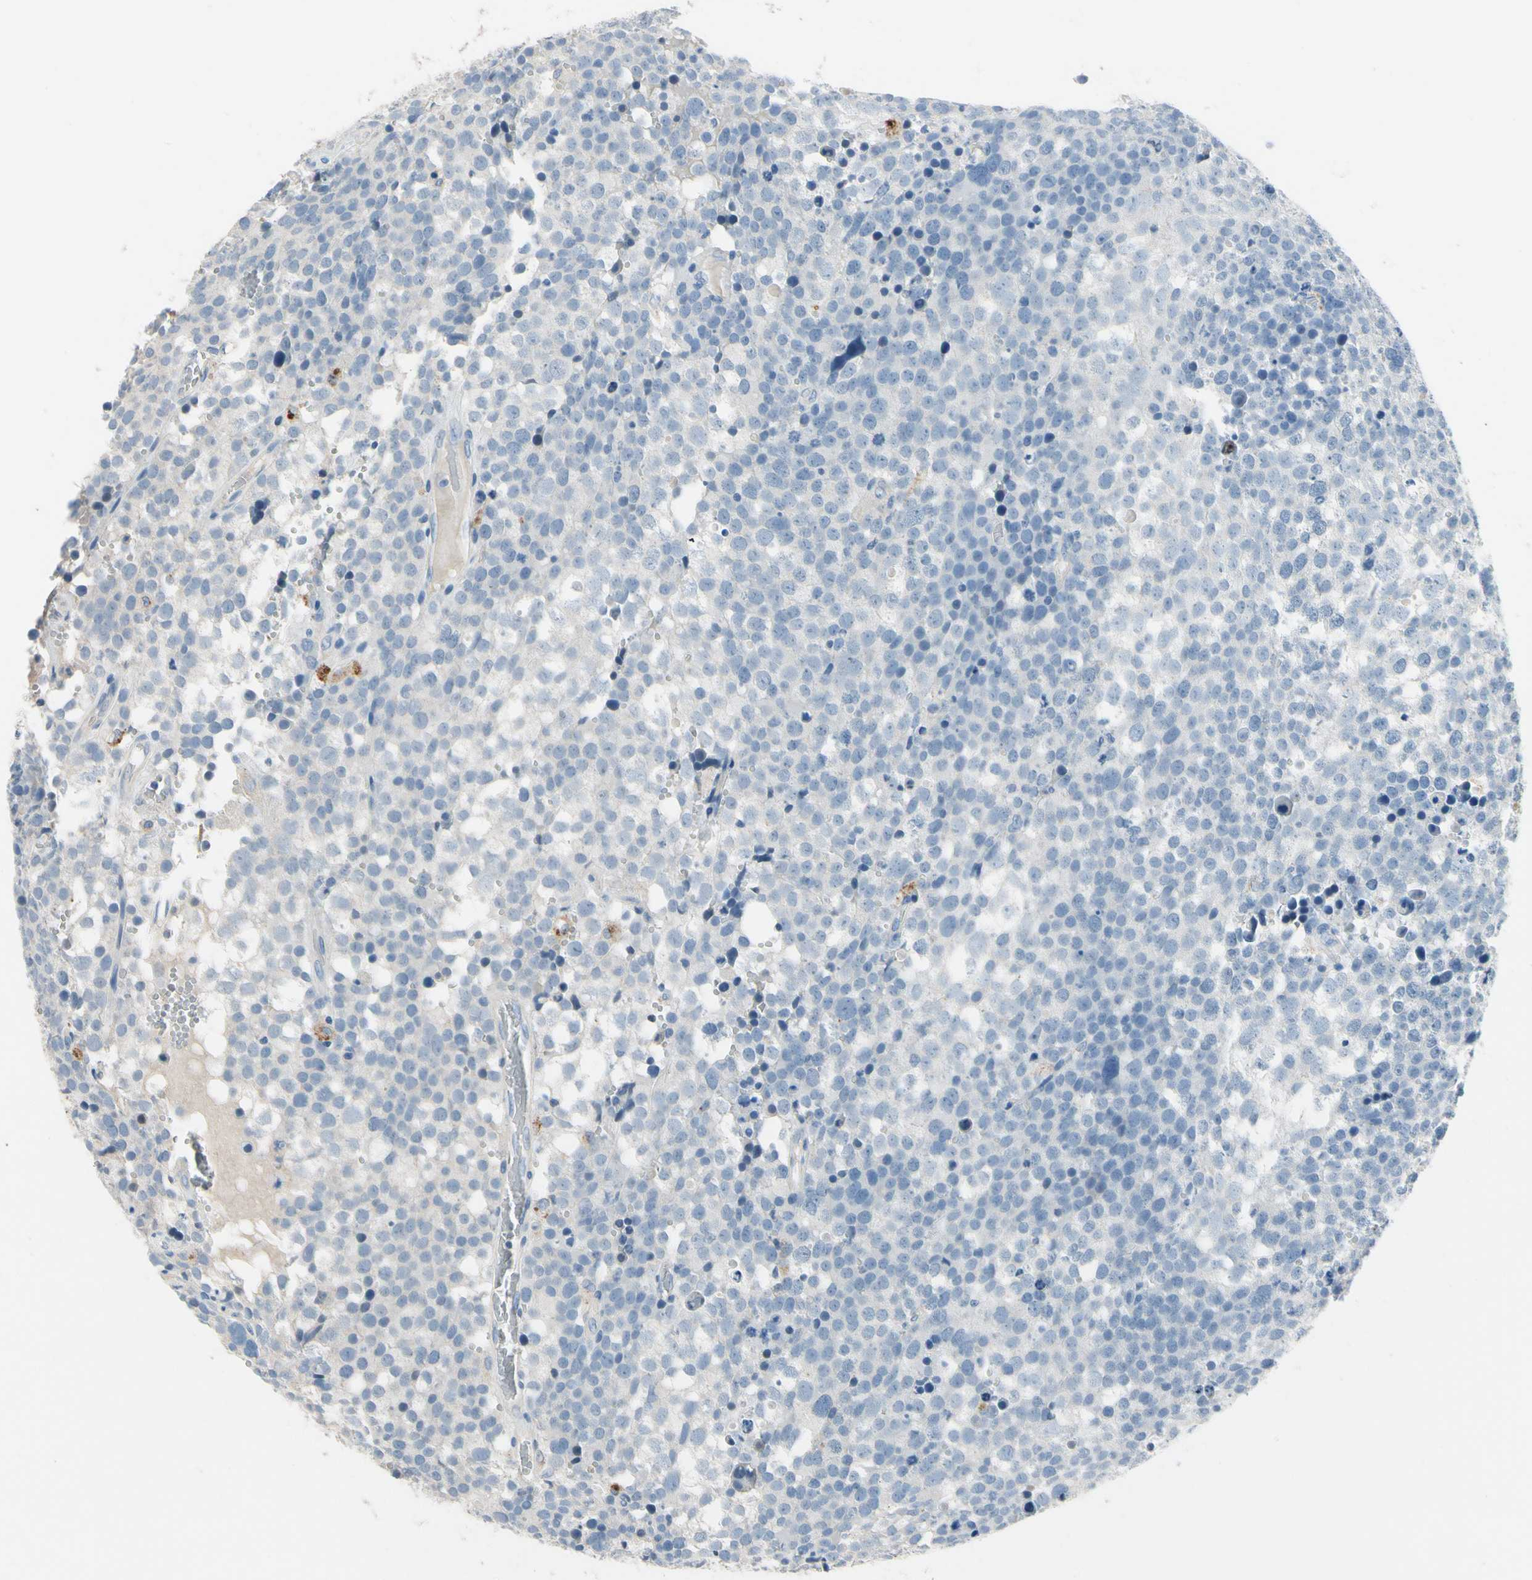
{"staining": {"intensity": "negative", "quantity": "none", "location": "none"}, "tissue": "testis cancer", "cell_type": "Tumor cells", "image_type": "cancer", "snomed": [{"axis": "morphology", "description": "Seminoma, NOS"}, {"axis": "topography", "description": "Testis"}], "caption": "The micrograph demonstrates no significant expression in tumor cells of seminoma (testis).", "gene": "CPA3", "patient": {"sex": "male", "age": 71}}